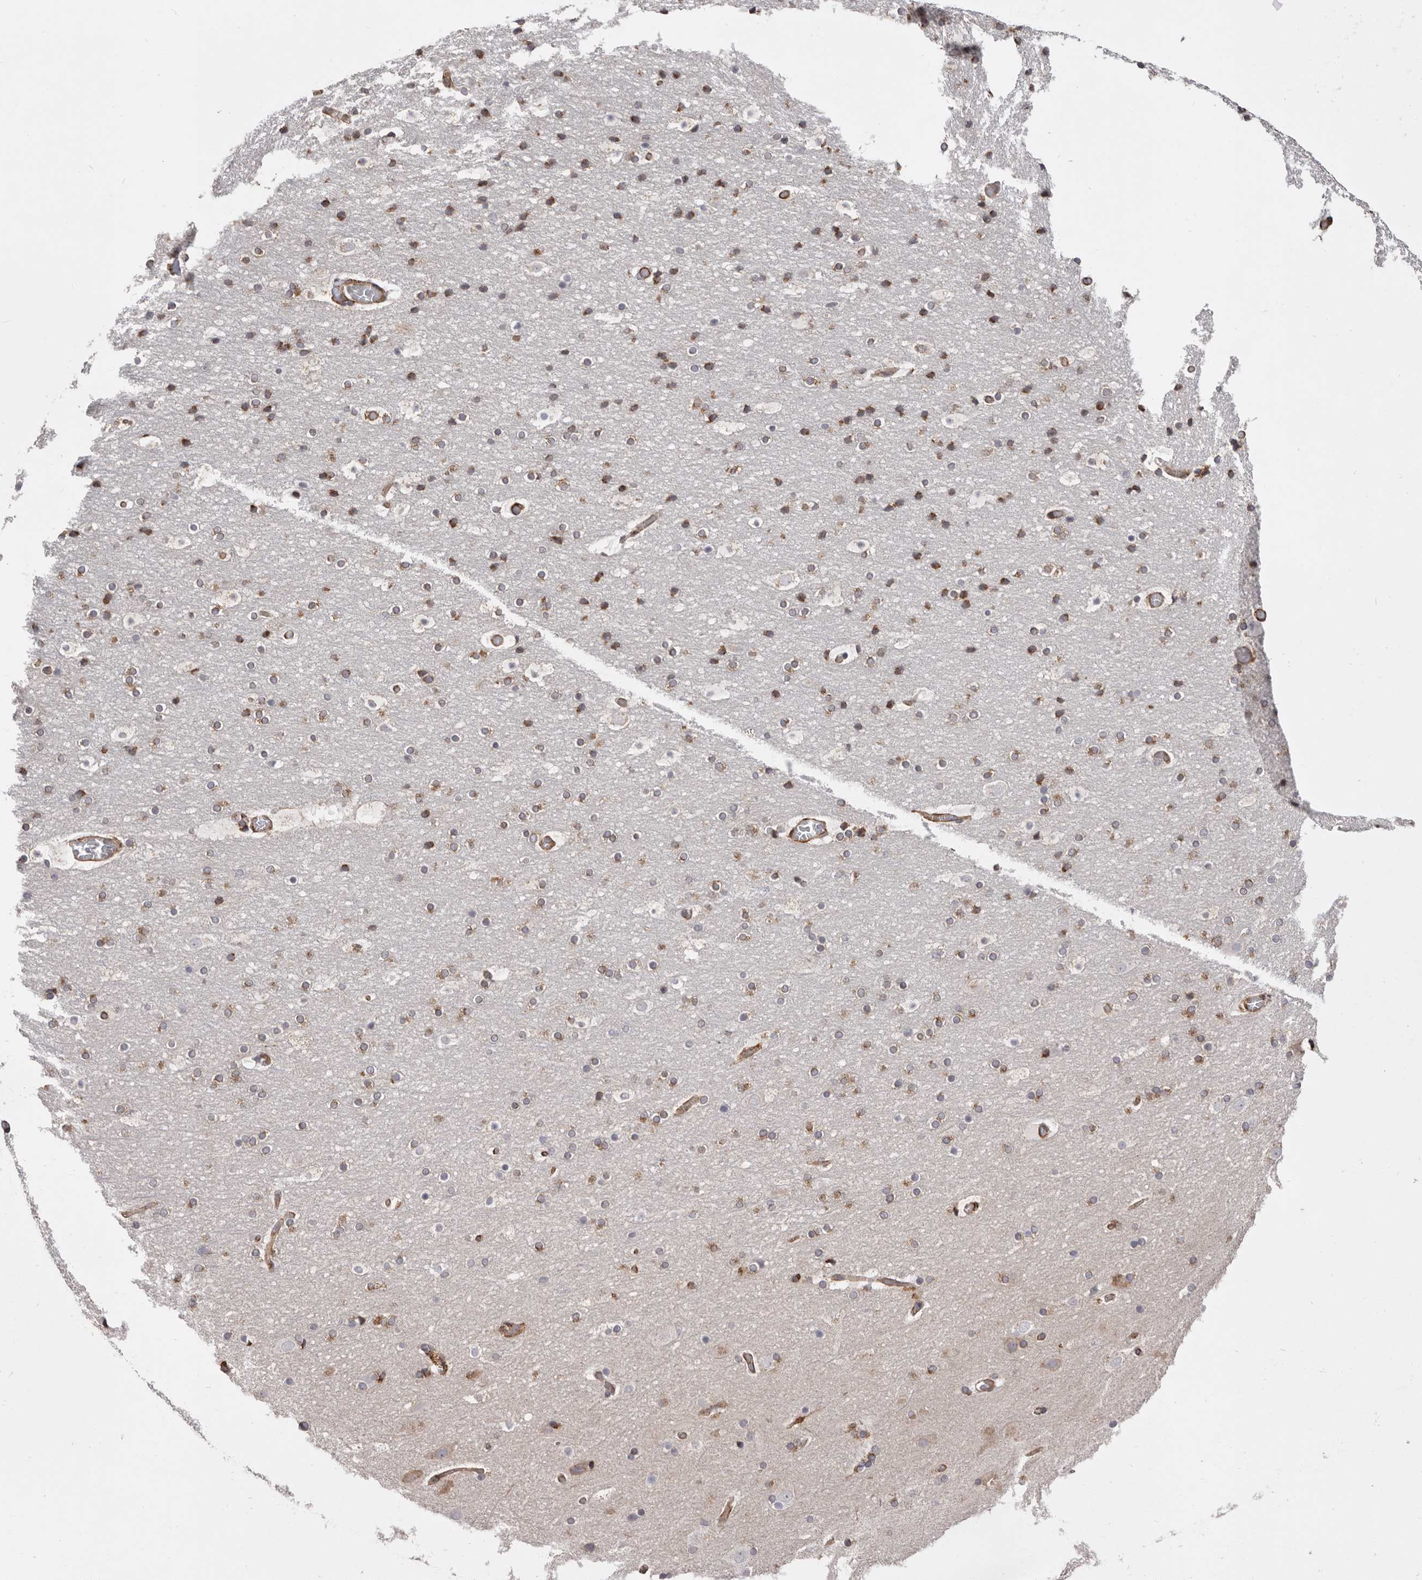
{"staining": {"intensity": "moderate", "quantity": ">75%", "location": "cytoplasmic/membranous"}, "tissue": "cerebral cortex", "cell_type": "Endothelial cells", "image_type": "normal", "snomed": [{"axis": "morphology", "description": "Normal tissue, NOS"}, {"axis": "topography", "description": "Cerebral cortex"}], "caption": "A medium amount of moderate cytoplasmic/membranous expression is identified in about >75% of endothelial cells in benign cerebral cortex. (DAB IHC, brown staining for protein, blue staining for nuclei).", "gene": "WDTC1", "patient": {"sex": "male", "age": 57}}